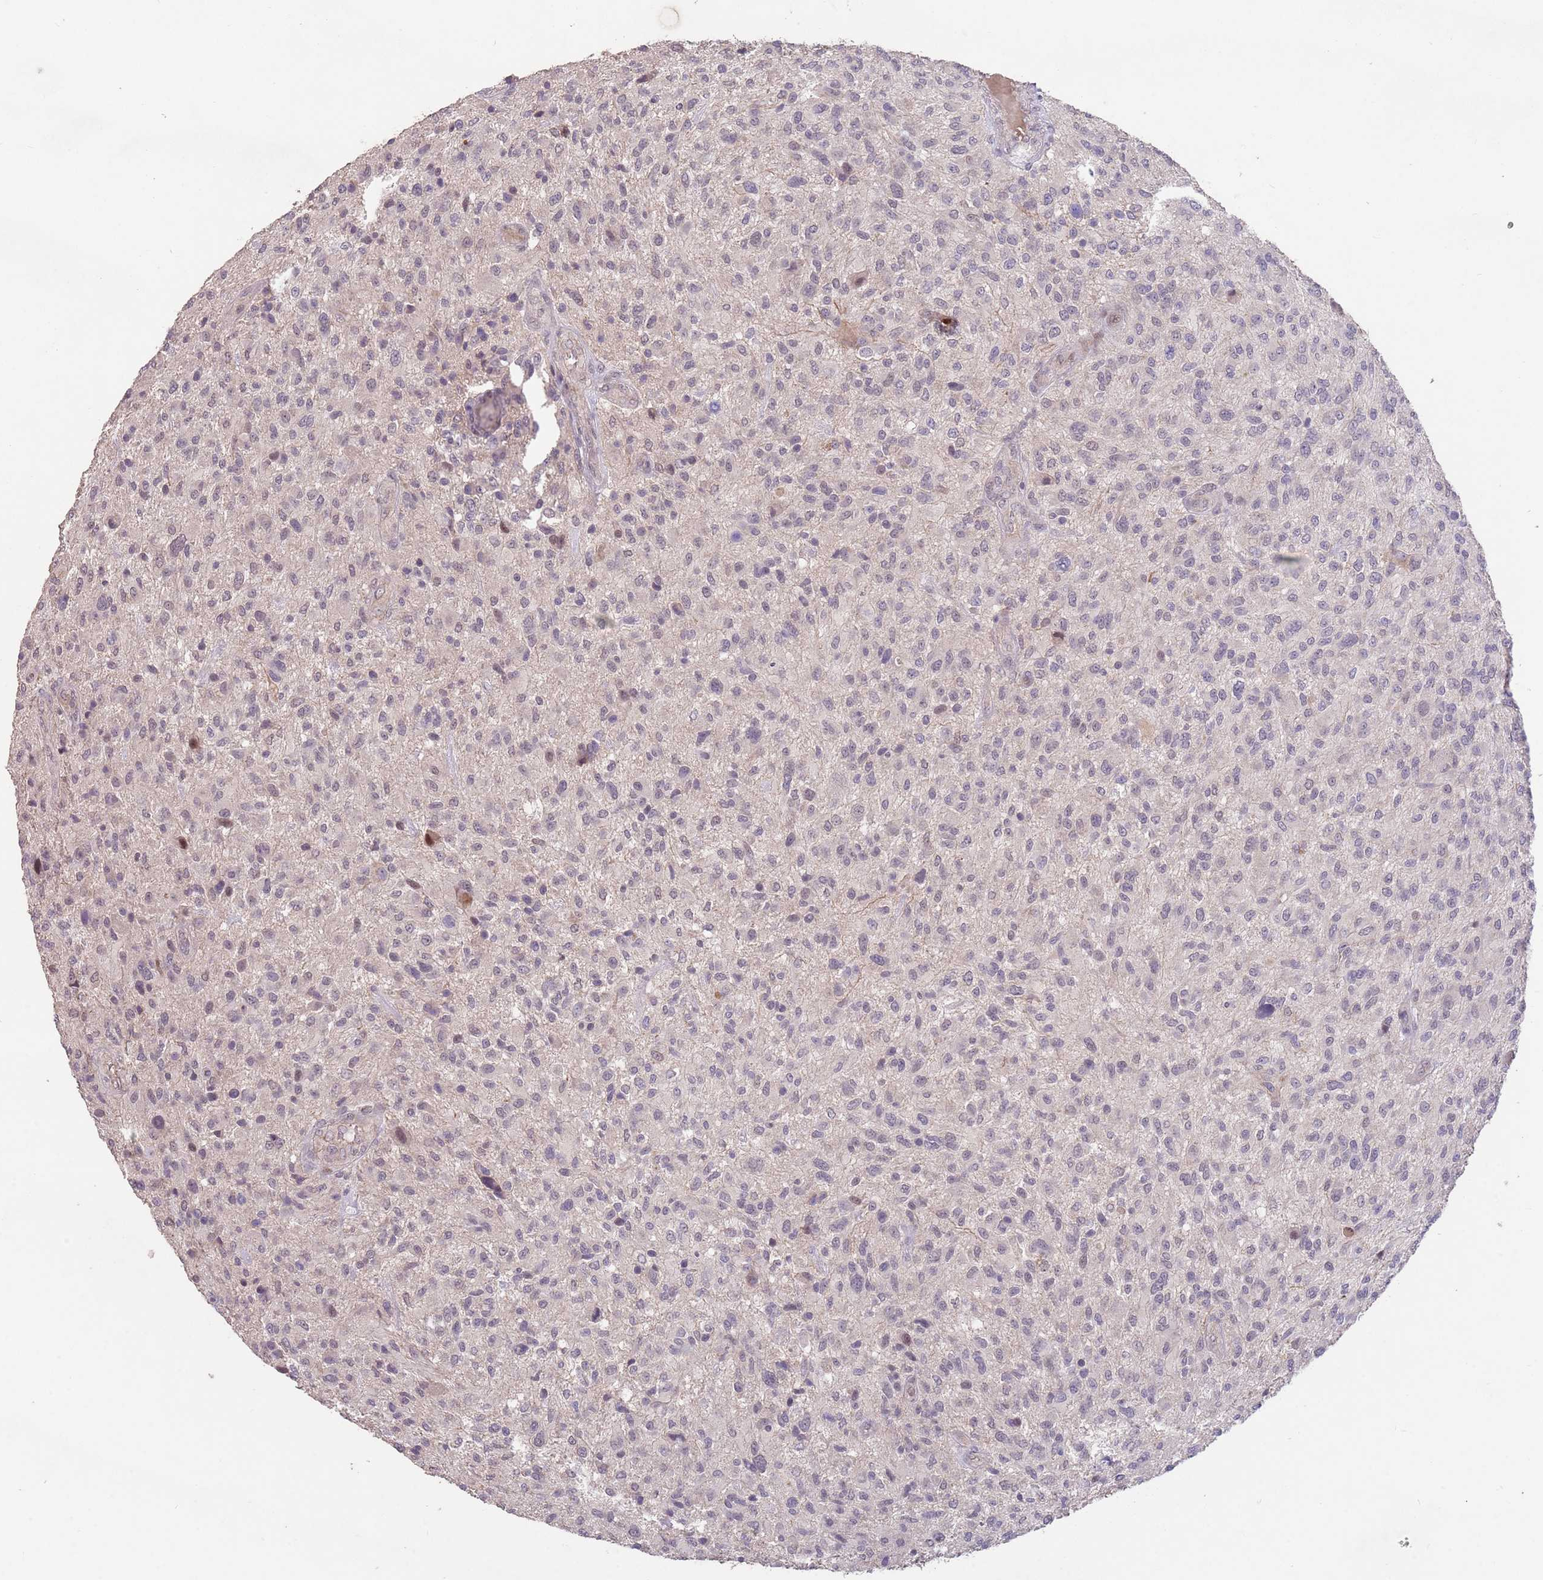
{"staining": {"intensity": "negative", "quantity": "none", "location": "none"}, "tissue": "glioma", "cell_type": "Tumor cells", "image_type": "cancer", "snomed": [{"axis": "morphology", "description": "Glioma, malignant, High grade"}, {"axis": "topography", "description": "Brain"}], "caption": "This is an immunohistochemistry photomicrograph of glioma. There is no positivity in tumor cells.", "gene": "MEI1", "patient": {"sex": "male", "age": 47}}